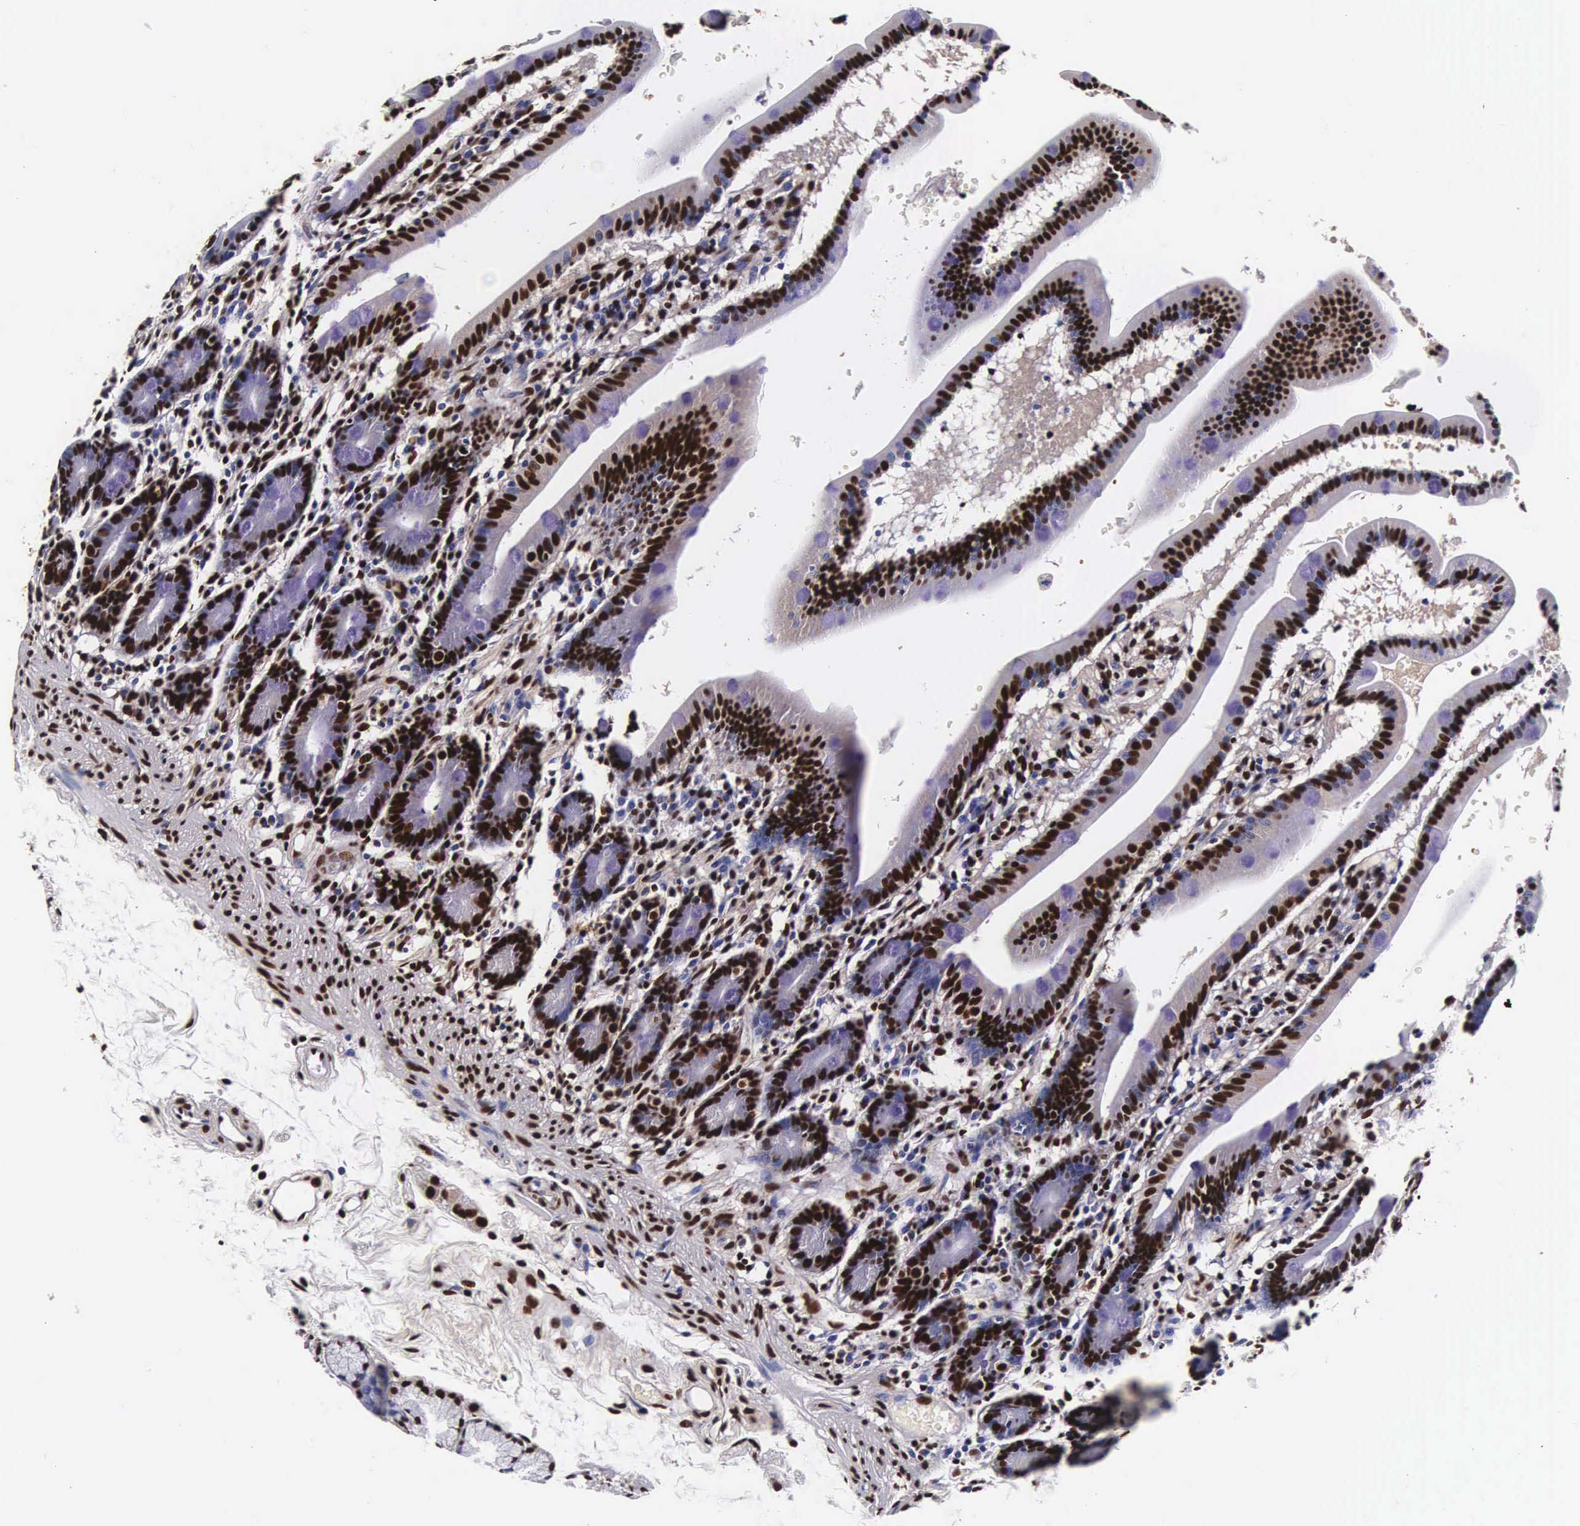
{"staining": {"intensity": "strong", "quantity": ">75%", "location": "nuclear"}, "tissue": "duodenum", "cell_type": "Glandular cells", "image_type": "normal", "snomed": [{"axis": "morphology", "description": "Normal tissue, NOS"}, {"axis": "topography", "description": "Duodenum"}], "caption": "Immunohistochemistry micrograph of normal duodenum stained for a protein (brown), which reveals high levels of strong nuclear staining in approximately >75% of glandular cells.", "gene": "BCL2L2", "patient": {"sex": "female", "age": 77}}